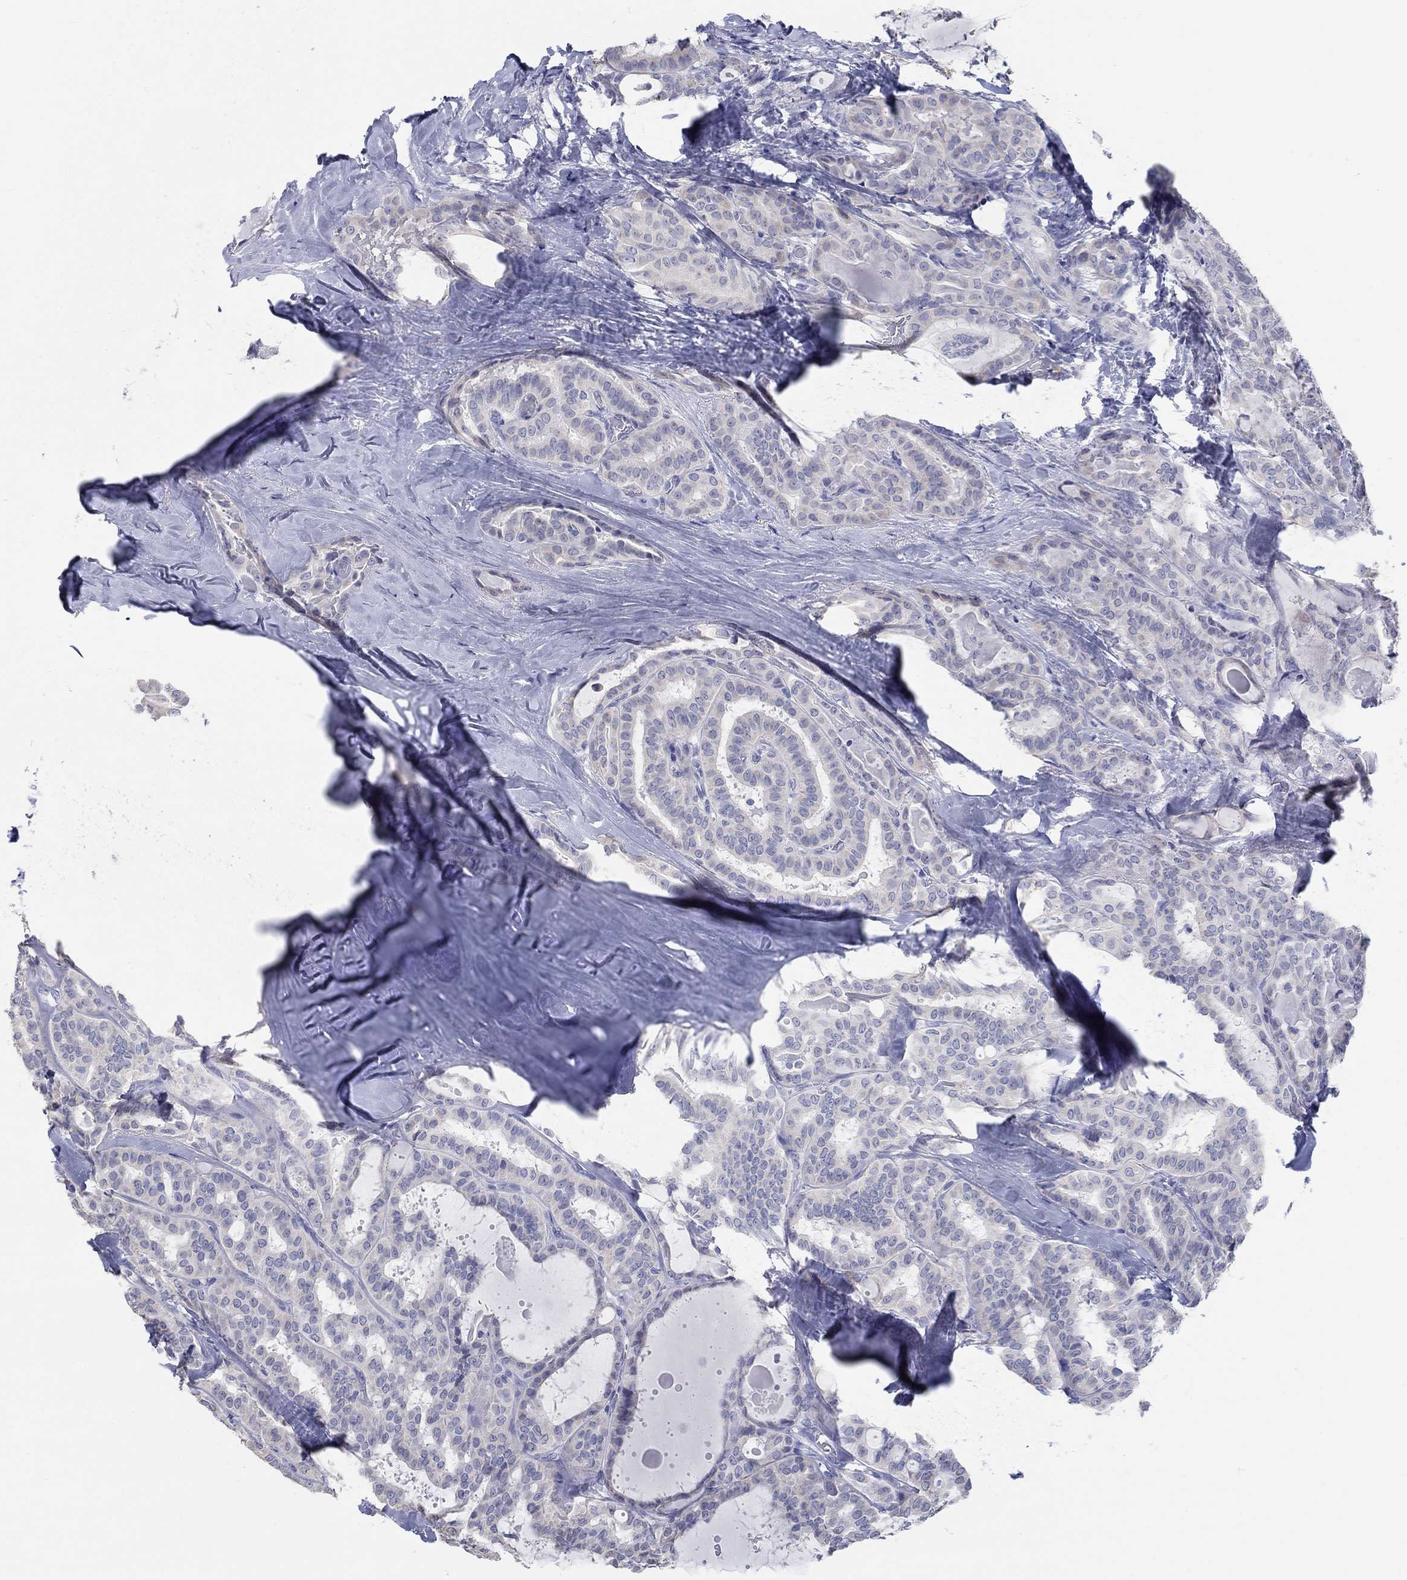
{"staining": {"intensity": "negative", "quantity": "none", "location": "none"}, "tissue": "thyroid cancer", "cell_type": "Tumor cells", "image_type": "cancer", "snomed": [{"axis": "morphology", "description": "Papillary adenocarcinoma, NOS"}, {"axis": "topography", "description": "Thyroid gland"}], "caption": "Tumor cells show no significant staining in thyroid cancer (papillary adenocarcinoma).", "gene": "LRRC4C", "patient": {"sex": "female", "age": 39}}